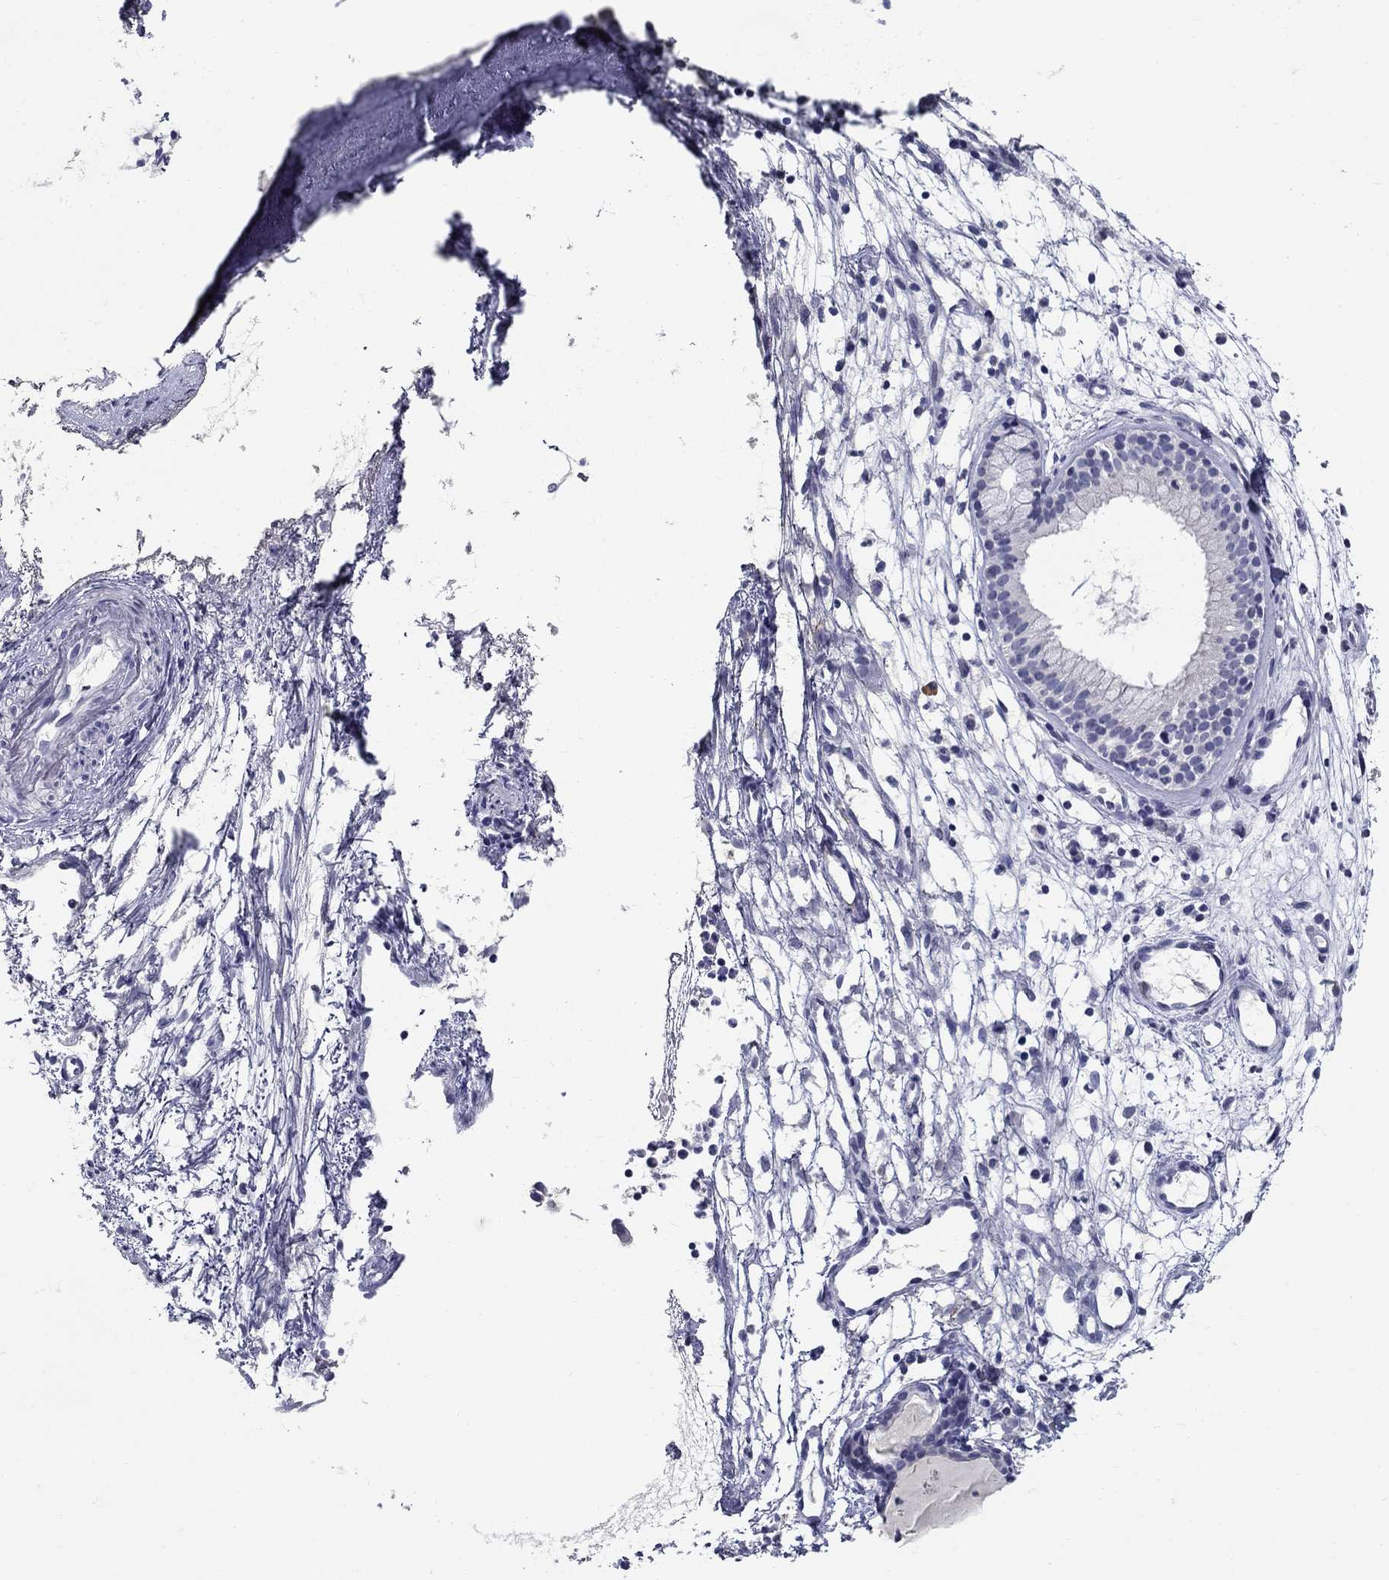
{"staining": {"intensity": "negative", "quantity": "none", "location": "none"}, "tissue": "nasopharynx", "cell_type": "Respiratory epithelial cells", "image_type": "normal", "snomed": [{"axis": "morphology", "description": "Normal tissue, NOS"}, {"axis": "morphology", "description": "Polyp, NOS"}, {"axis": "topography", "description": "Nasopharynx"}], "caption": "High power microscopy micrograph of an IHC image of normal nasopharynx, revealing no significant expression in respiratory epithelial cells. The staining was performed using DAB (3,3'-diaminobenzidine) to visualize the protein expression in brown, while the nuclei were stained in blue with hematoxylin (Magnification: 20x).", "gene": "POMC", "patient": {"sex": "female", "age": 56}}